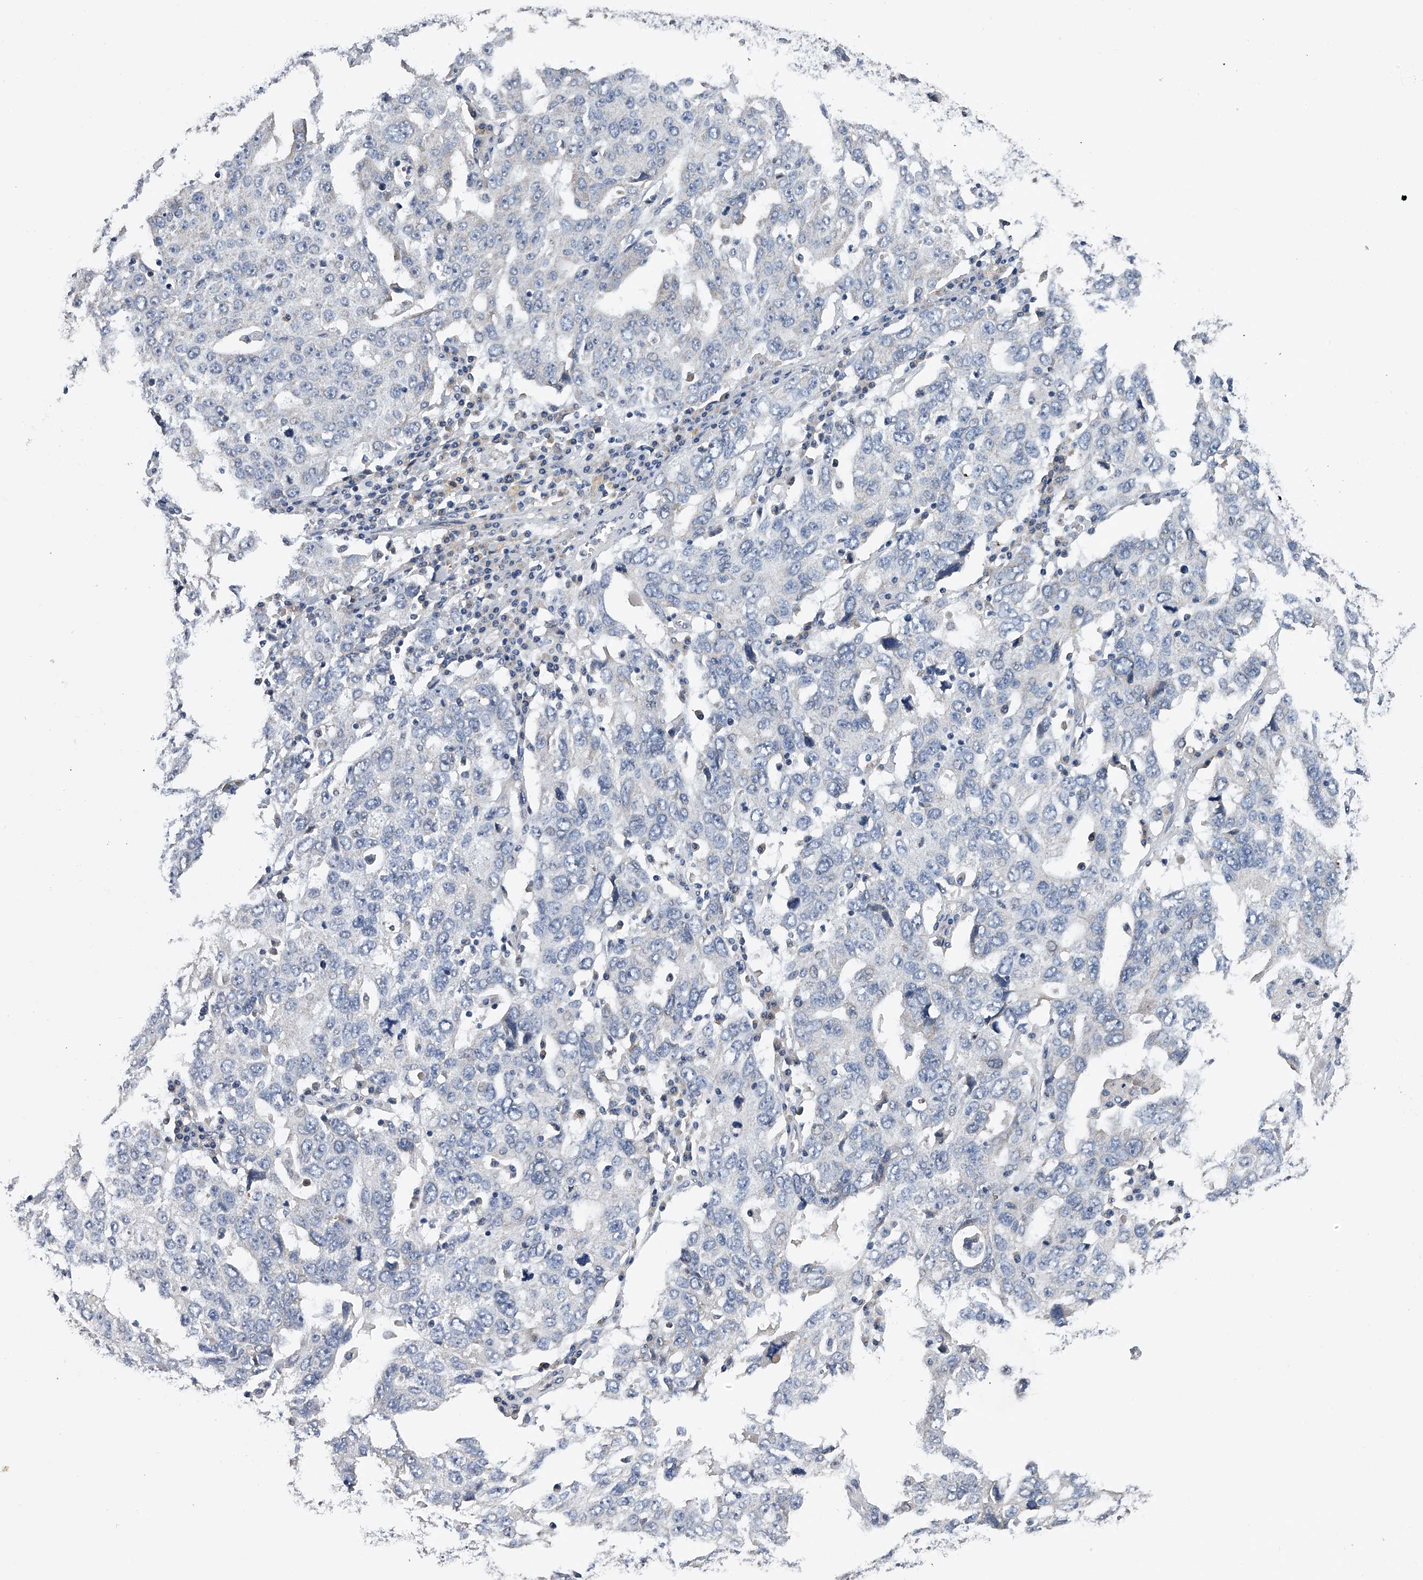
{"staining": {"intensity": "negative", "quantity": "none", "location": "none"}, "tissue": "ovarian cancer", "cell_type": "Tumor cells", "image_type": "cancer", "snomed": [{"axis": "morphology", "description": "Carcinoma, endometroid"}, {"axis": "topography", "description": "Ovary"}], "caption": "High magnification brightfield microscopy of ovarian endometroid carcinoma stained with DAB (3,3'-diaminobenzidine) (brown) and counterstained with hematoxylin (blue): tumor cells show no significant staining.", "gene": "RNF5", "patient": {"sex": "female", "age": 62}}